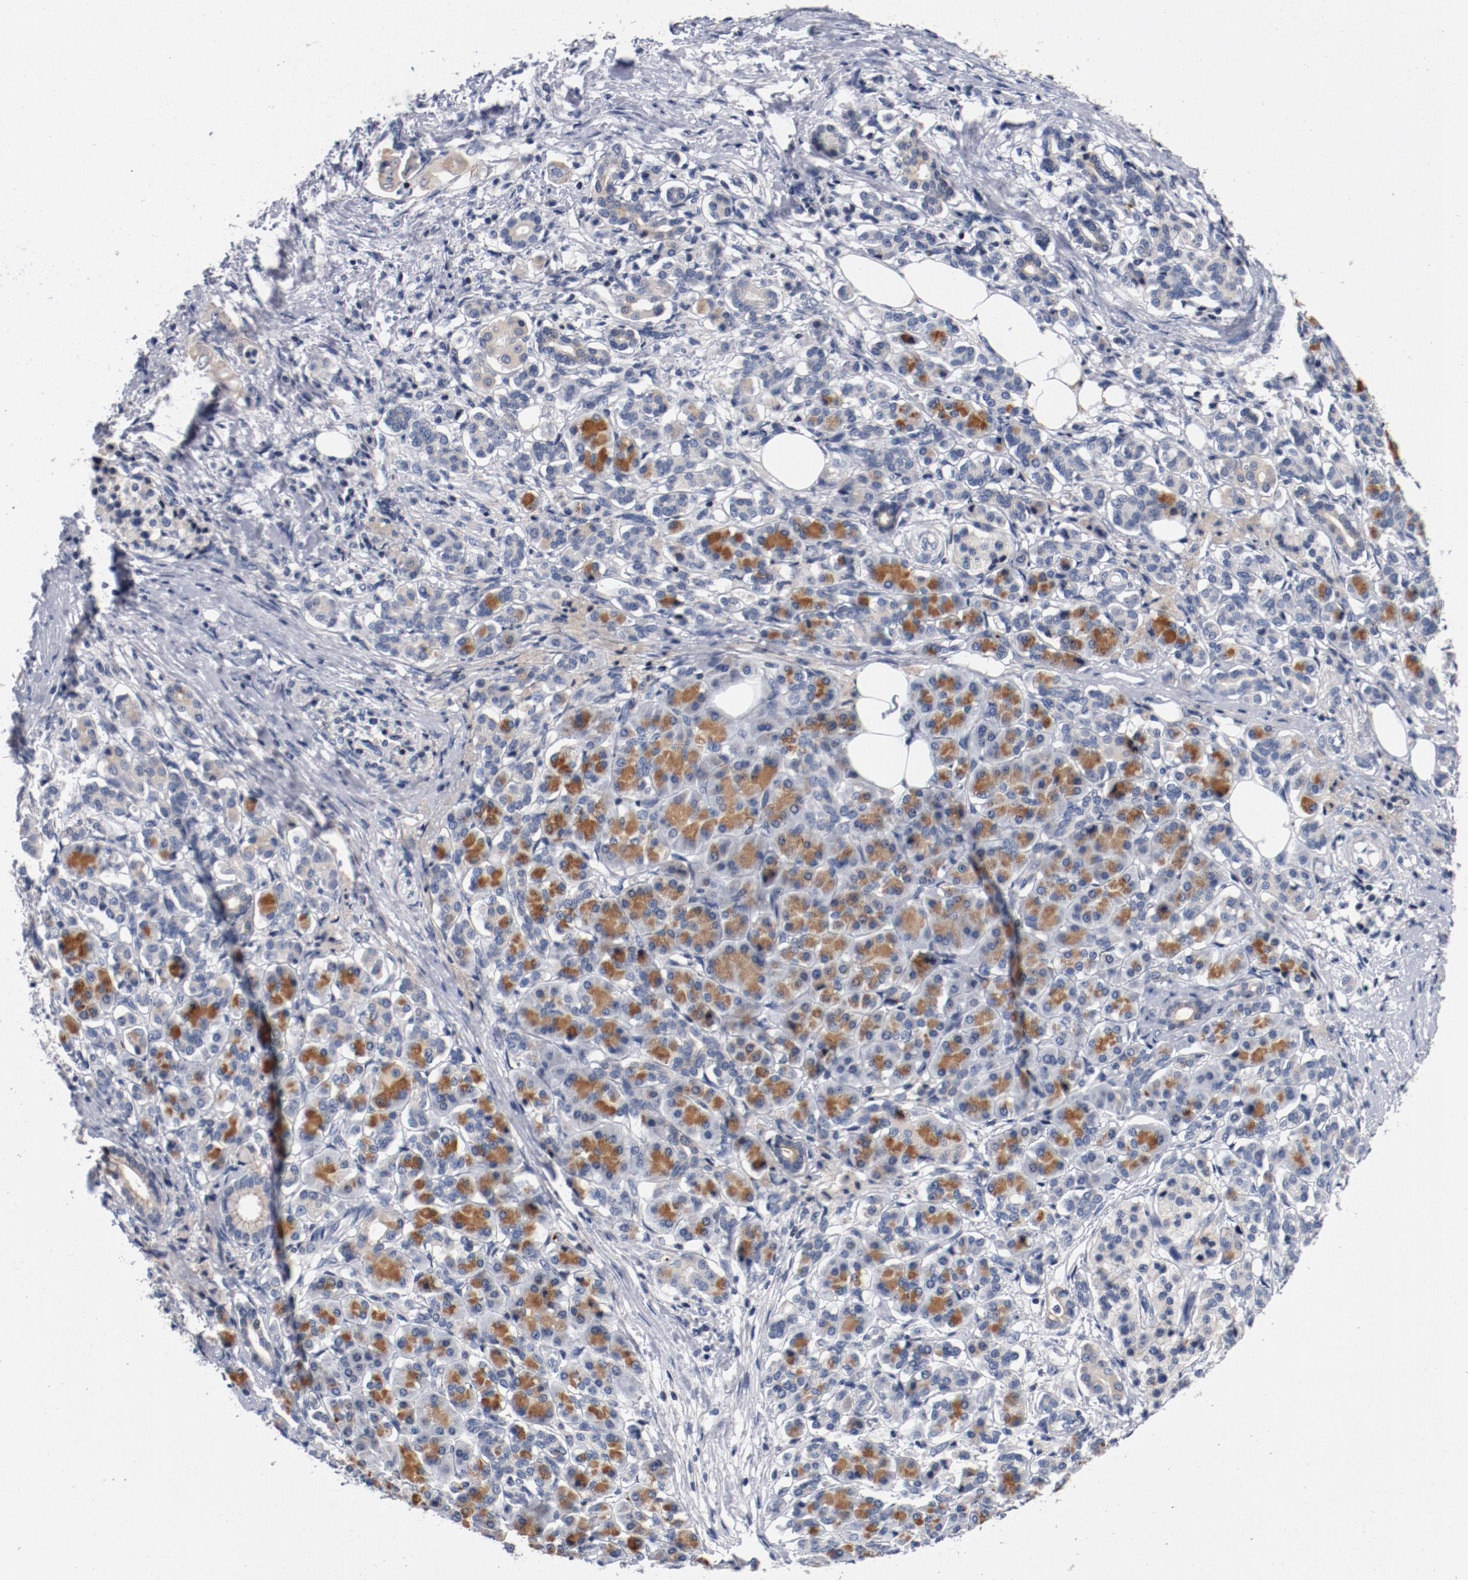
{"staining": {"intensity": "weak", "quantity": ">75%", "location": "cytoplasmic/membranous"}, "tissue": "pancreatic cancer", "cell_type": "Tumor cells", "image_type": "cancer", "snomed": [{"axis": "morphology", "description": "Adenocarcinoma, NOS"}, {"axis": "topography", "description": "Pancreas"}], "caption": "Human adenocarcinoma (pancreatic) stained for a protein (brown) shows weak cytoplasmic/membranous positive staining in about >75% of tumor cells.", "gene": "PIM1", "patient": {"sex": "male", "age": 62}}